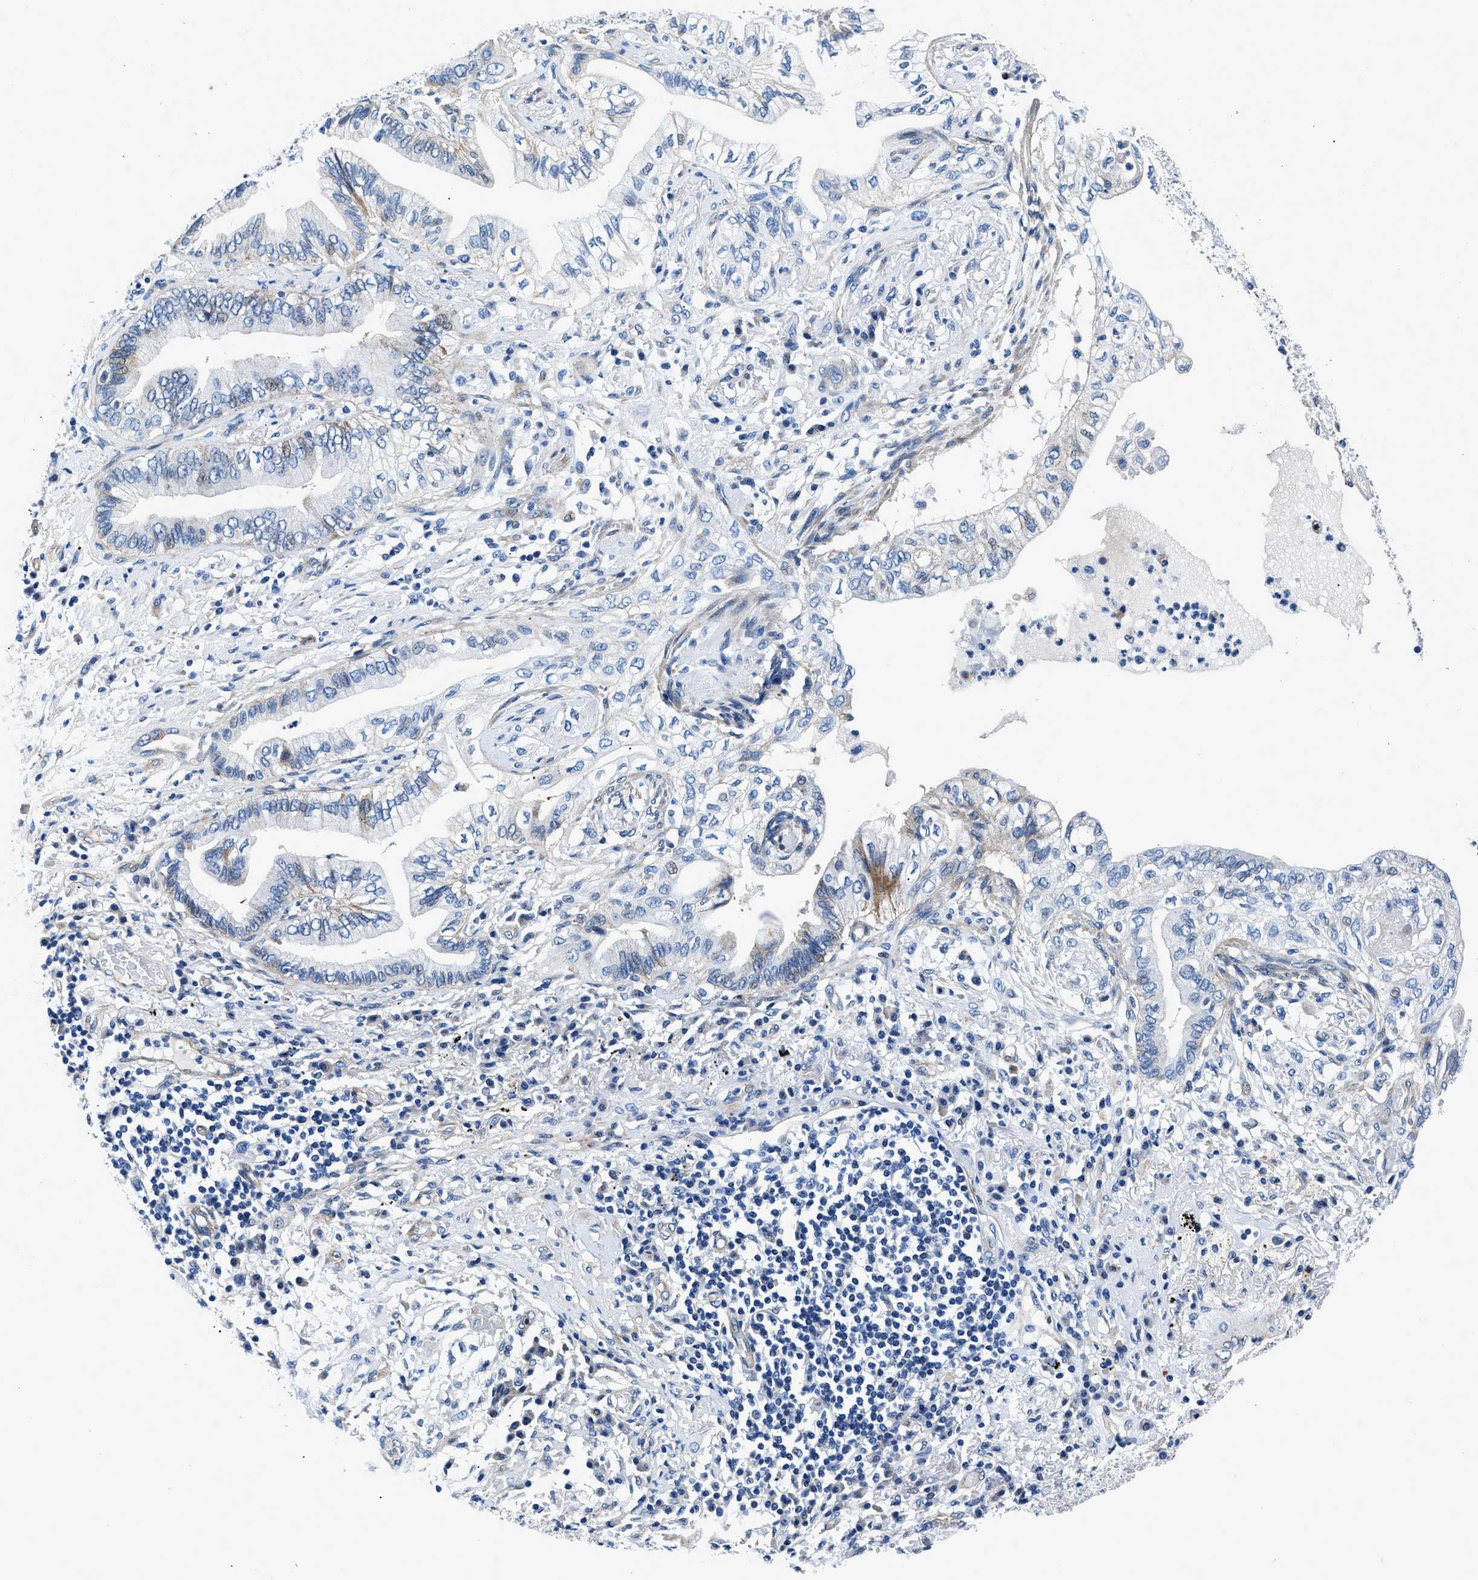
{"staining": {"intensity": "negative", "quantity": "none", "location": "none"}, "tissue": "lung cancer", "cell_type": "Tumor cells", "image_type": "cancer", "snomed": [{"axis": "morphology", "description": "Normal tissue, NOS"}, {"axis": "morphology", "description": "Adenocarcinoma, NOS"}, {"axis": "topography", "description": "Bronchus"}, {"axis": "topography", "description": "Lung"}], "caption": "Immunohistochemistry (IHC) photomicrograph of neoplastic tissue: human adenocarcinoma (lung) stained with DAB (3,3'-diaminobenzidine) shows no significant protein staining in tumor cells.", "gene": "DAG1", "patient": {"sex": "female", "age": 70}}